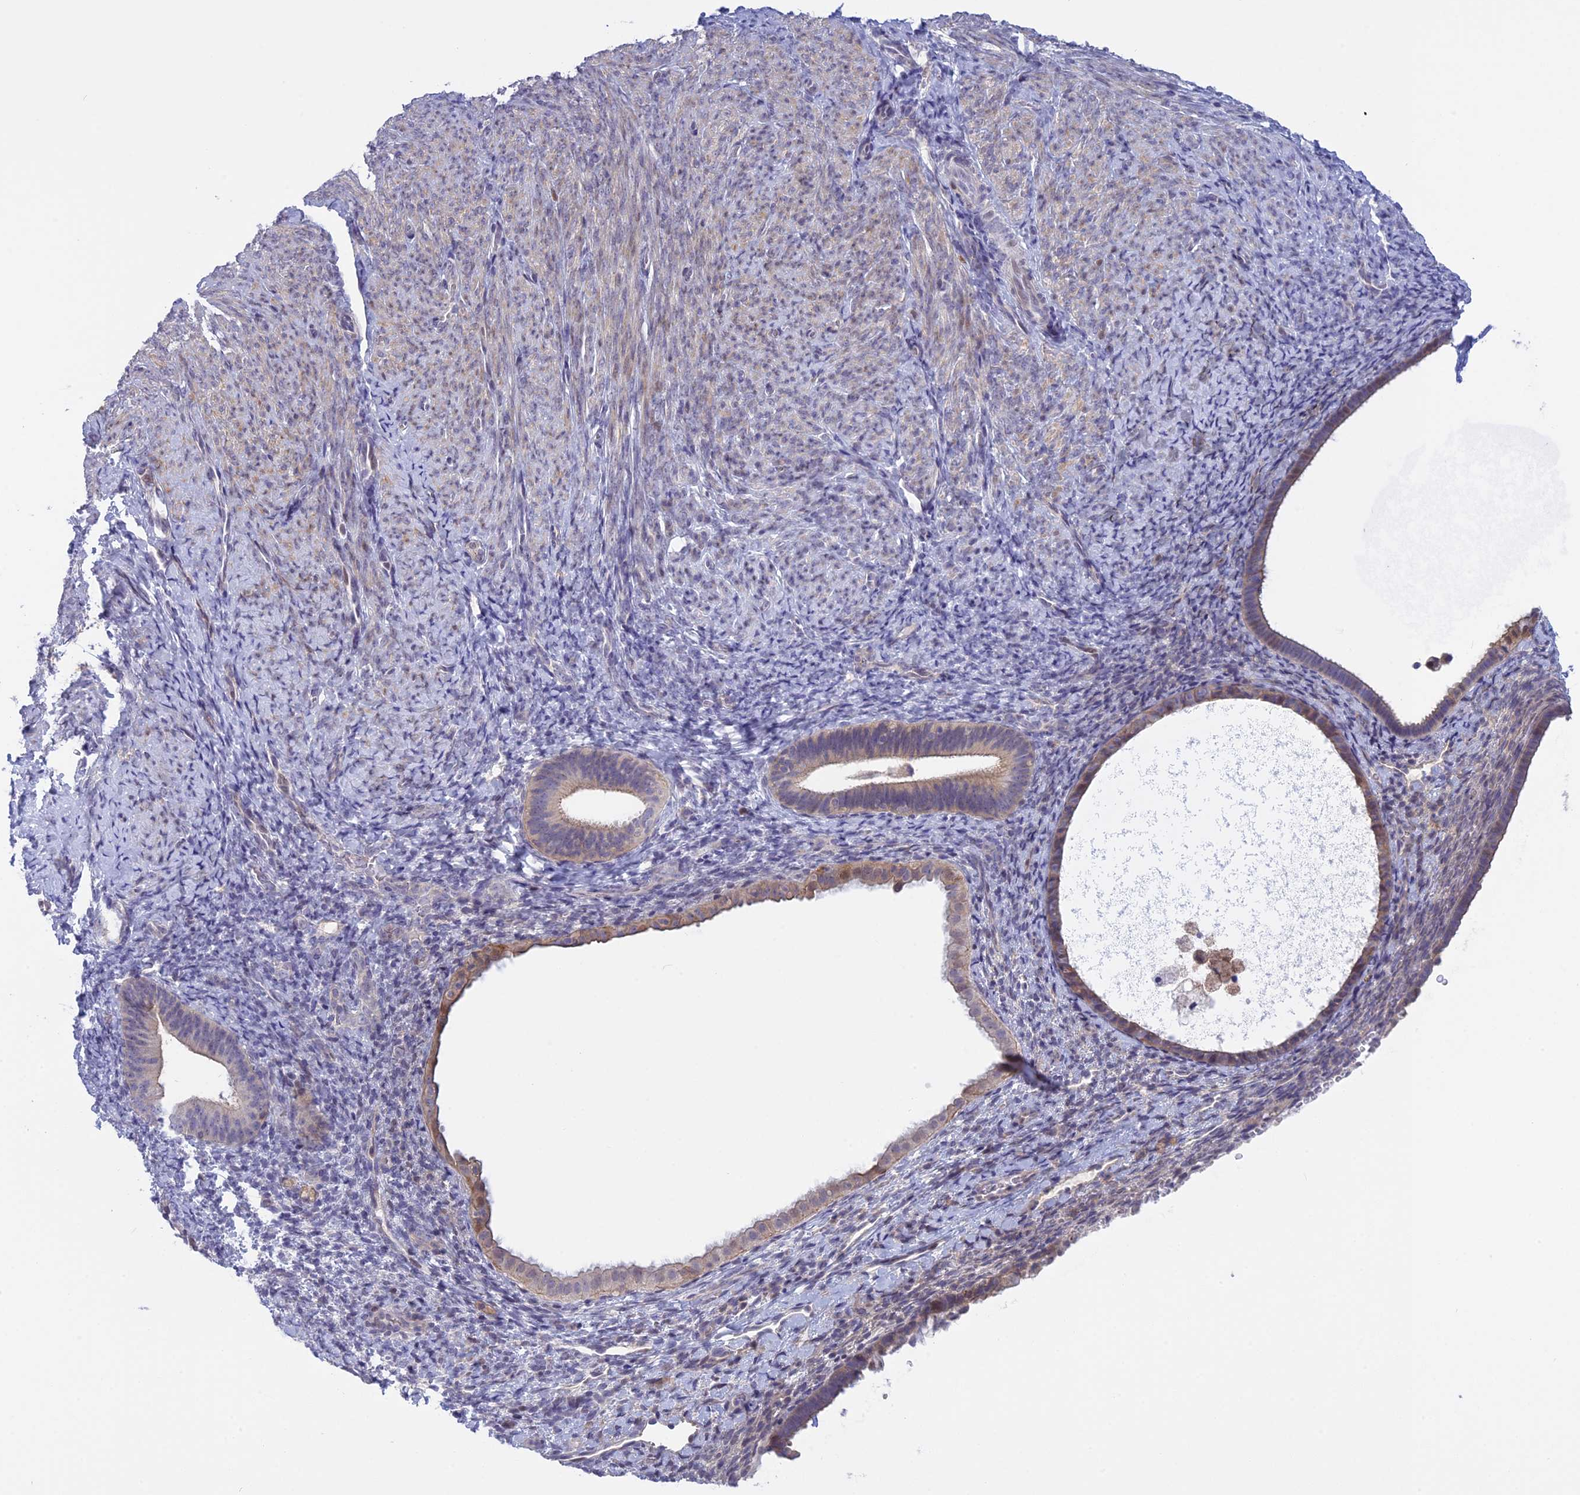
{"staining": {"intensity": "negative", "quantity": "none", "location": "none"}, "tissue": "endometrium", "cell_type": "Cells in endometrial stroma", "image_type": "normal", "snomed": [{"axis": "morphology", "description": "Normal tissue, NOS"}, {"axis": "topography", "description": "Endometrium"}], "caption": "There is no significant staining in cells in endometrial stroma of endometrium. The staining is performed using DAB (3,3'-diaminobenzidine) brown chromogen with nuclei counter-stained in using hematoxylin.", "gene": "CORO2A", "patient": {"sex": "female", "age": 65}}